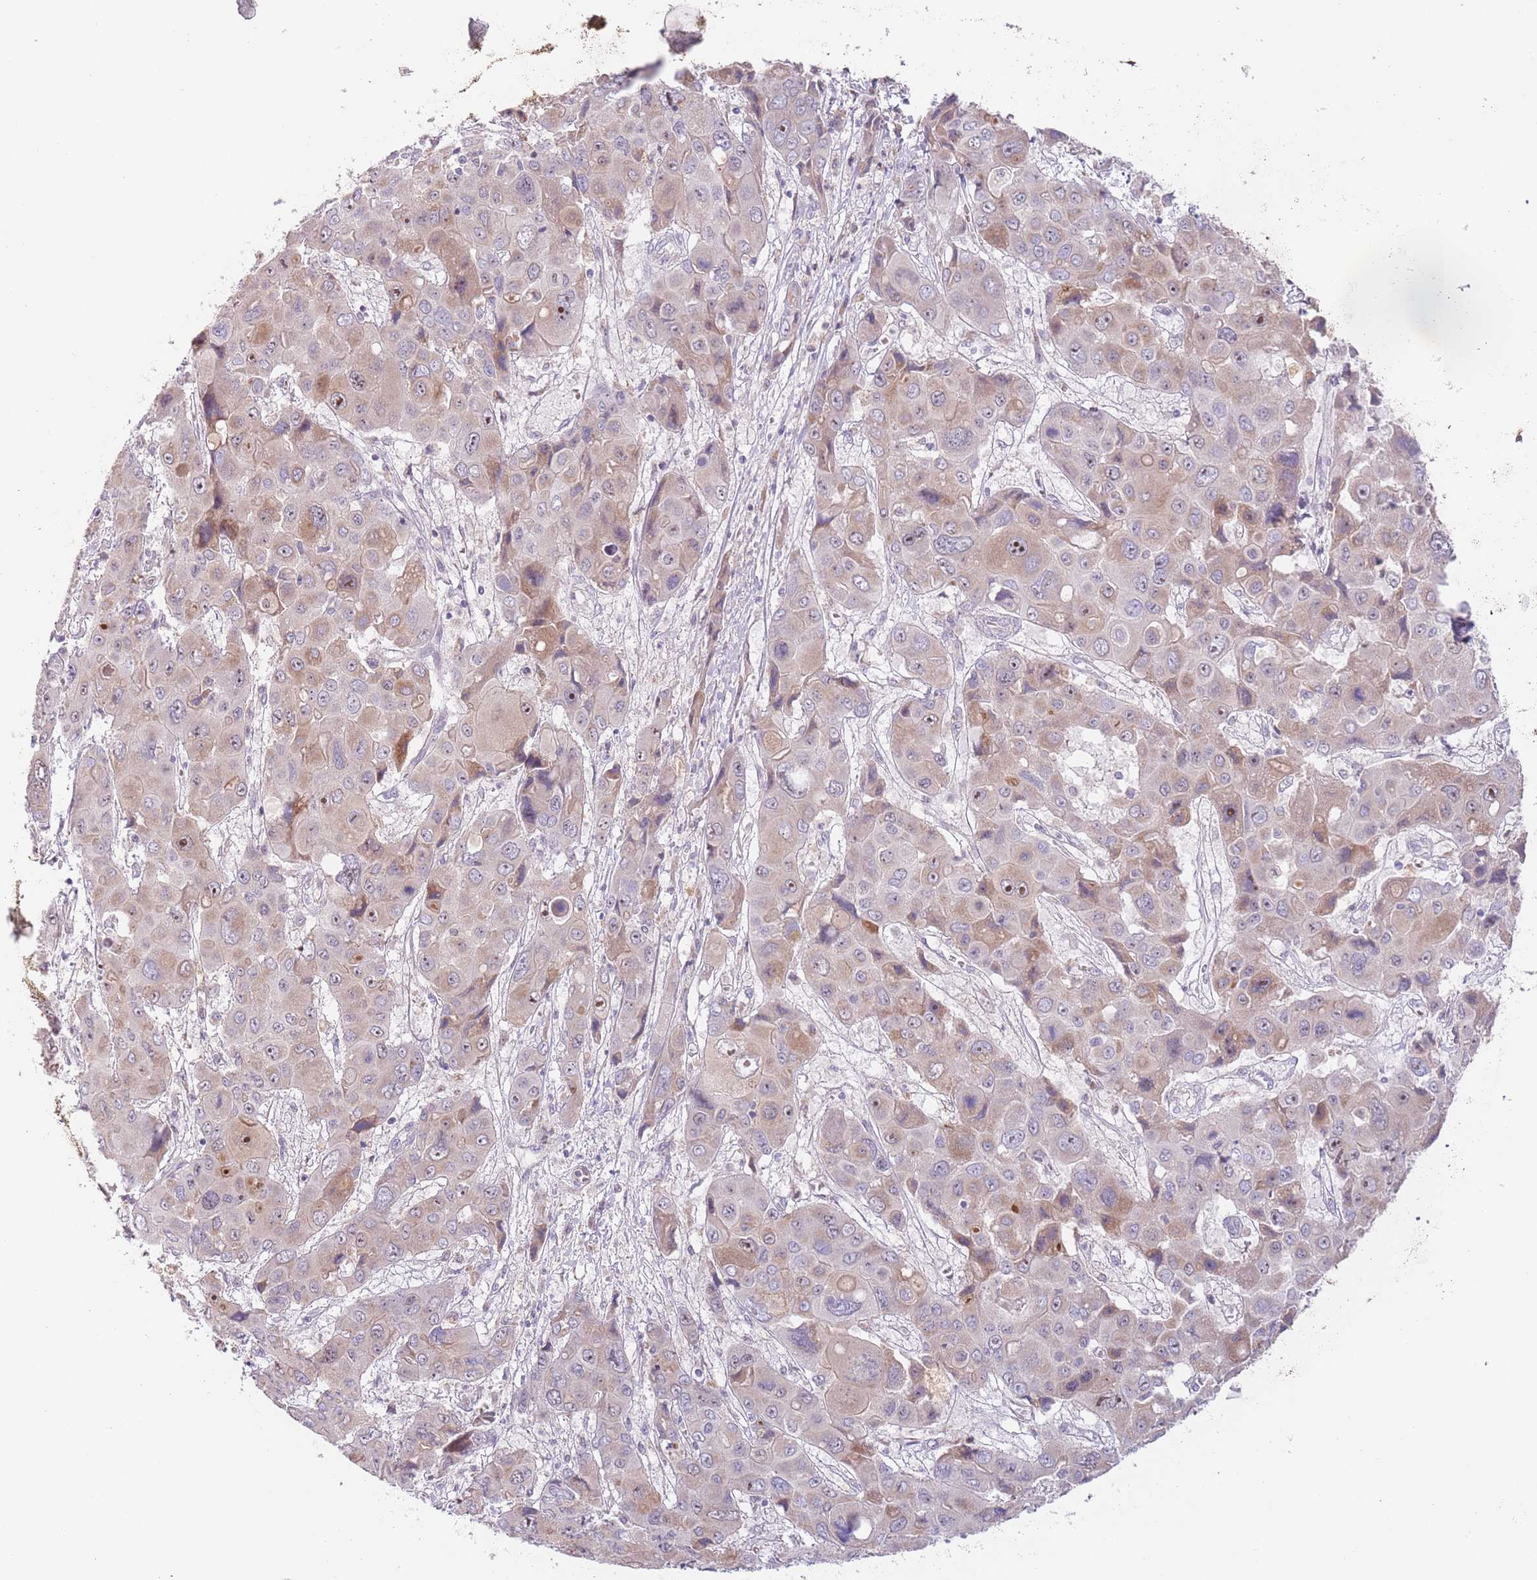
{"staining": {"intensity": "weak", "quantity": ">75%", "location": "cytoplasmic/membranous,nuclear"}, "tissue": "liver cancer", "cell_type": "Tumor cells", "image_type": "cancer", "snomed": [{"axis": "morphology", "description": "Cholangiocarcinoma"}, {"axis": "topography", "description": "Liver"}], "caption": "IHC staining of liver cholangiocarcinoma, which reveals low levels of weak cytoplasmic/membranous and nuclear staining in approximately >75% of tumor cells indicating weak cytoplasmic/membranous and nuclear protein staining. The staining was performed using DAB (3,3'-diaminobenzidine) (brown) for protein detection and nuclei were counterstained in hematoxylin (blue).", "gene": "AP1S2", "patient": {"sex": "male", "age": 67}}